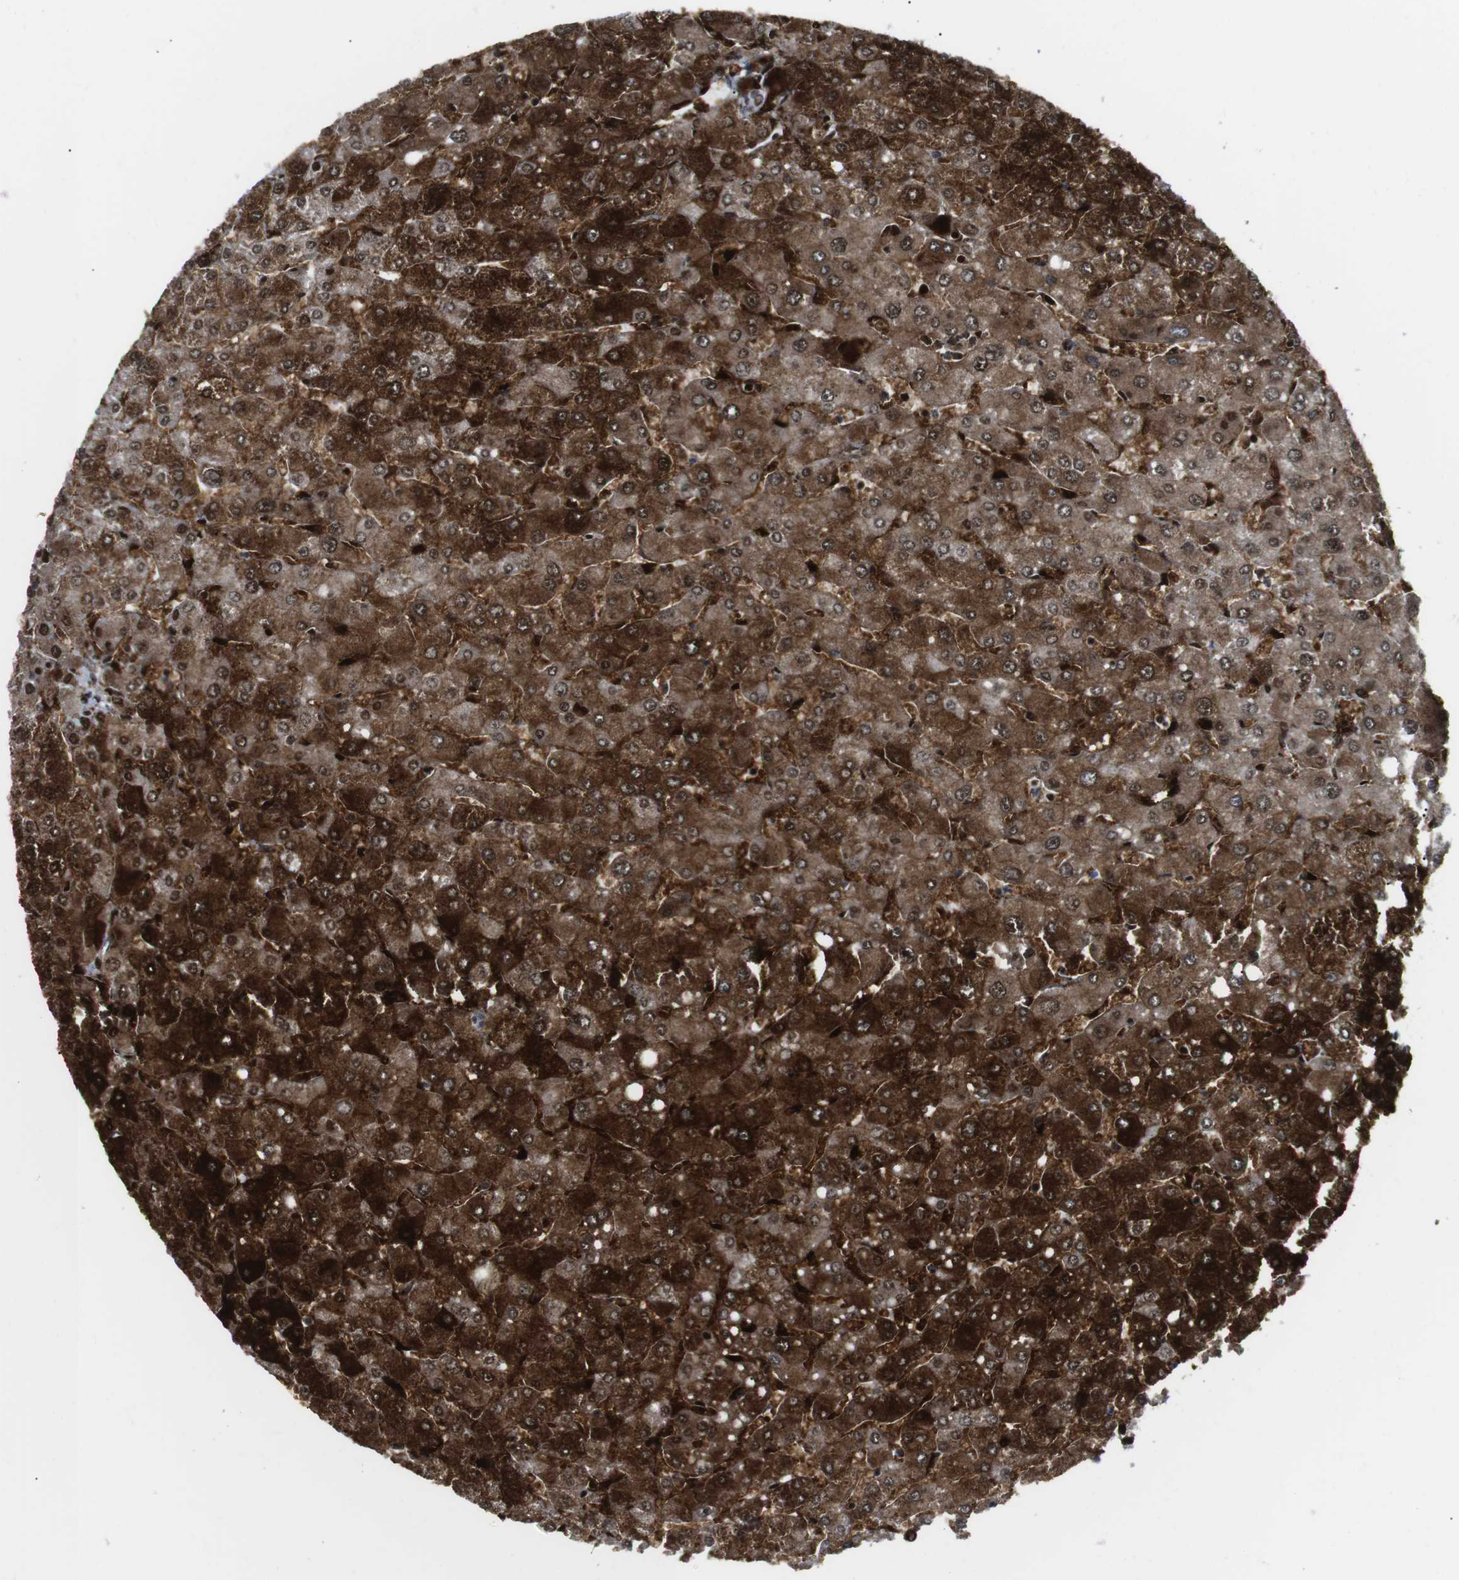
{"staining": {"intensity": "strong", "quantity": ">75%", "location": "nuclear"}, "tissue": "liver", "cell_type": "Cholangiocytes", "image_type": "normal", "snomed": [{"axis": "morphology", "description": "Normal tissue, NOS"}, {"axis": "topography", "description": "Liver"}], "caption": "Human liver stained for a protein (brown) reveals strong nuclear positive expression in approximately >75% of cholangiocytes.", "gene": "ARID1A", "patient": {"sex": "male", "age": 55}}